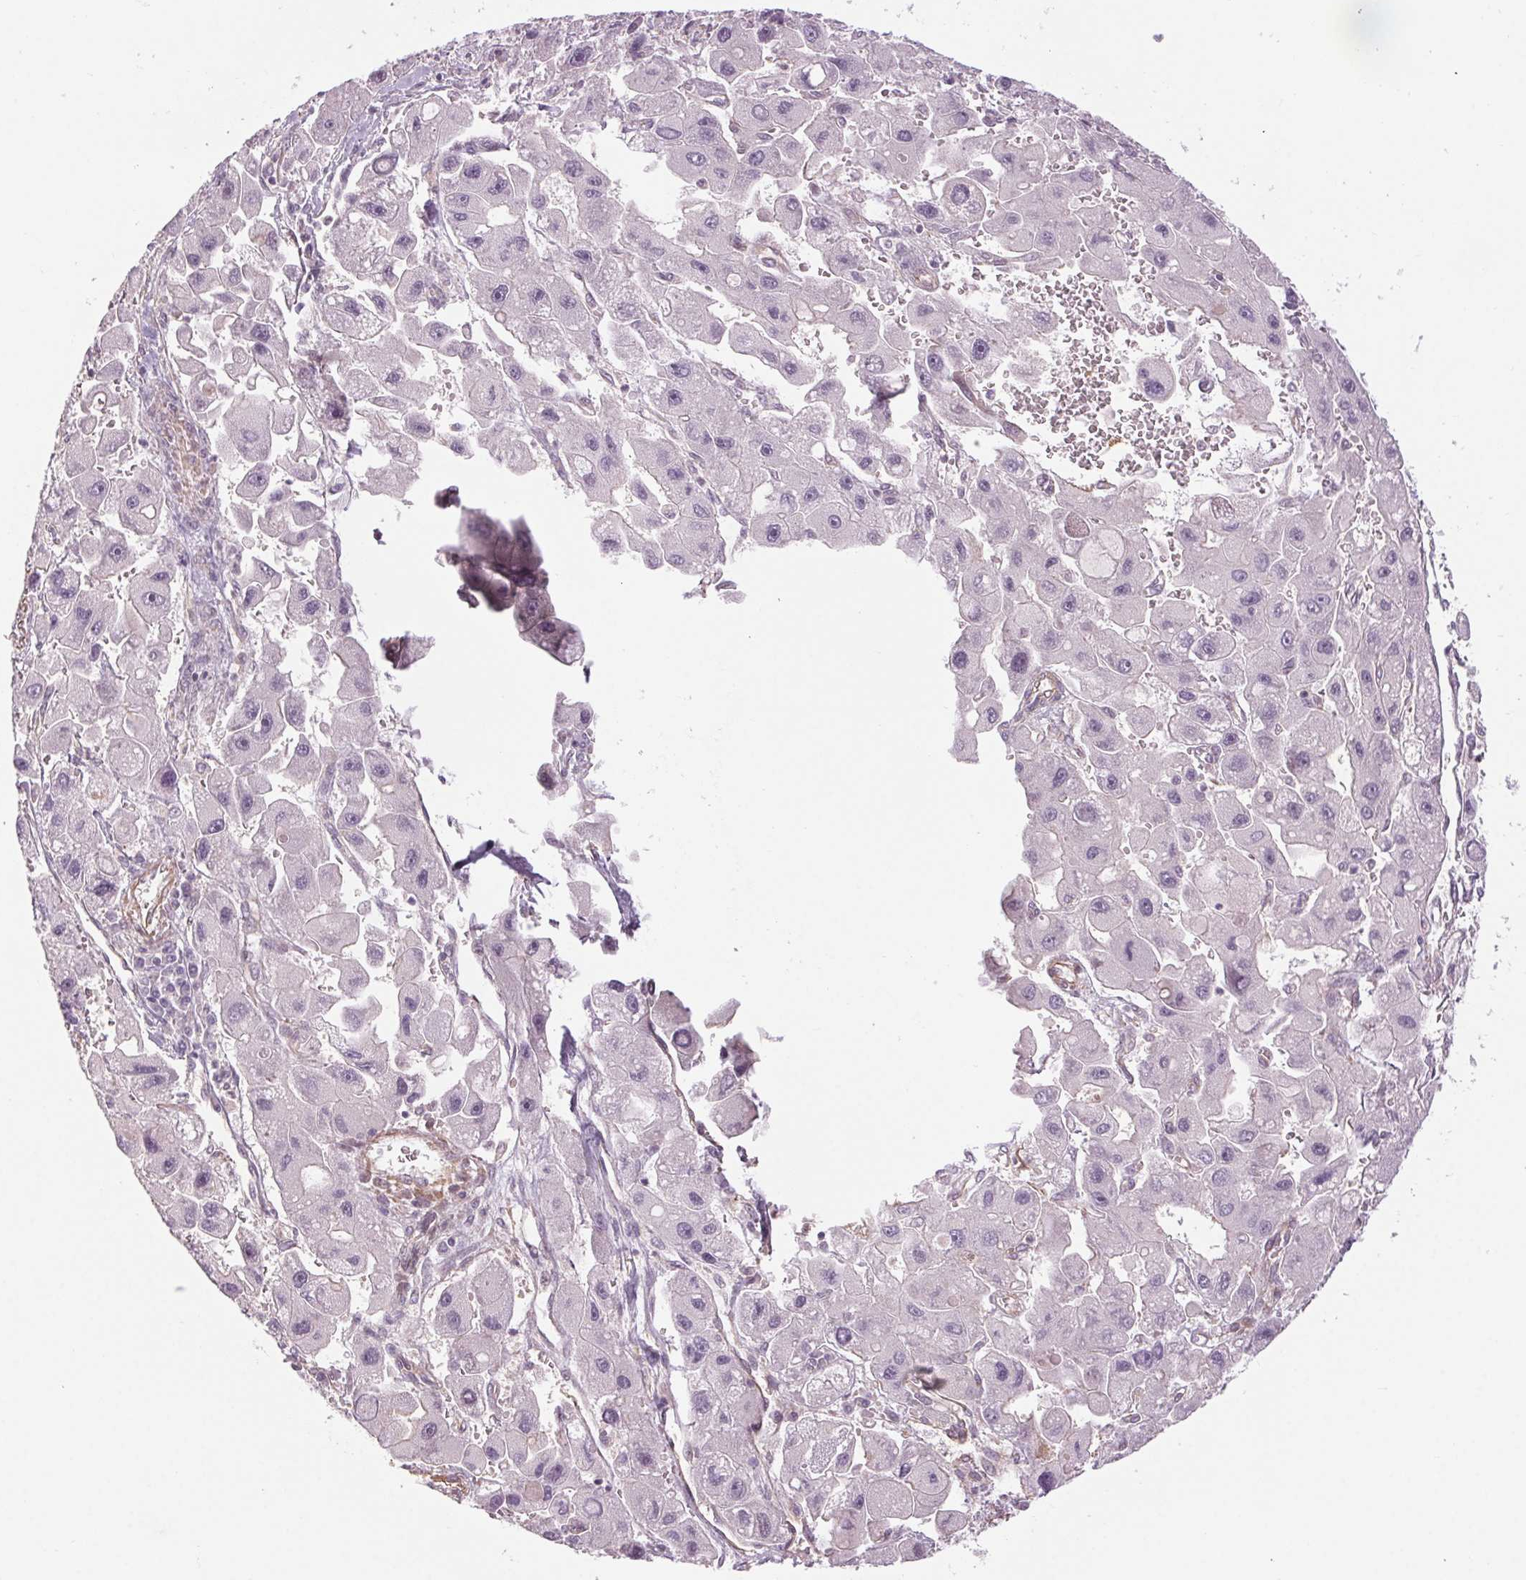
{"staining": {"intensity": "negative", "quantity": "none", "location": "none"}, "tissue": "liver cancer", "cell_type": "Tumor cells", "image_type": "cancer", "snomed": [{"axis": "morphology", "description": "Carcinoma, Hepatocellular, NOS"}, {"axis": "topography", "description": "Liver"}], "caption": "Immunohistochemical staining of human hepatocellular carcinoma (liver) reveals no significant expression in tumor cells.", "gene": "CCSER1", "patient": {"sex": "male", "age": 24}}